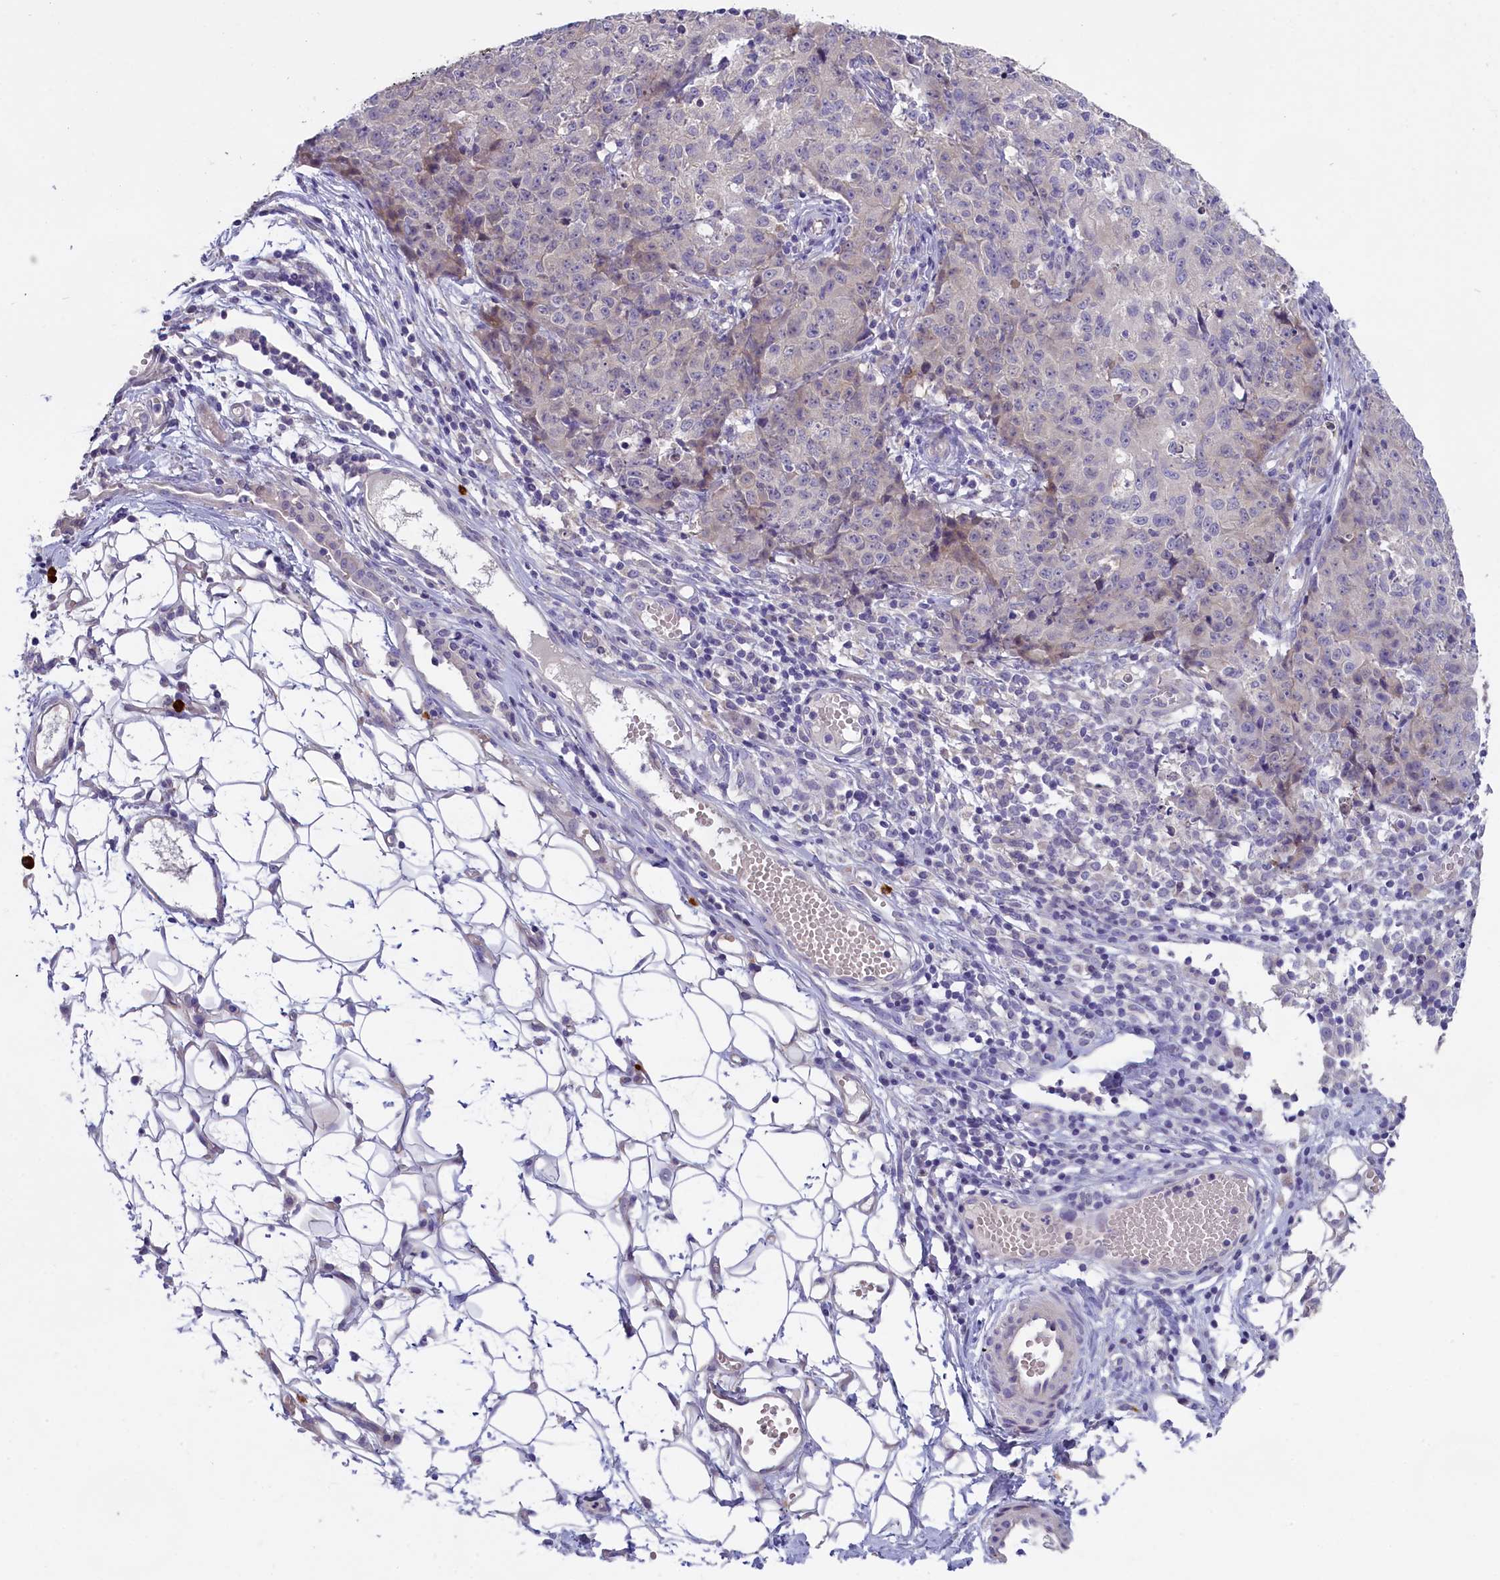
{"staining": {"intensity": "negative", "quantity": "none", "location": "none"}, "tissue": "ovarian cancer", "cell_type": "Tumor cells", "image_type": "cancer", "snomed": [{"axis": "morphology", "description": "Carcinoma, endometroid"}, {"axis": "topography", "description": "Ovary"}], "caption": "Photomicrograph shows no significant protein expression in tumor cells of ovarian cancer (endometroid carcinoma).", "gene": "ENPP6", "patient": {"sex": "female", "age": 42}}